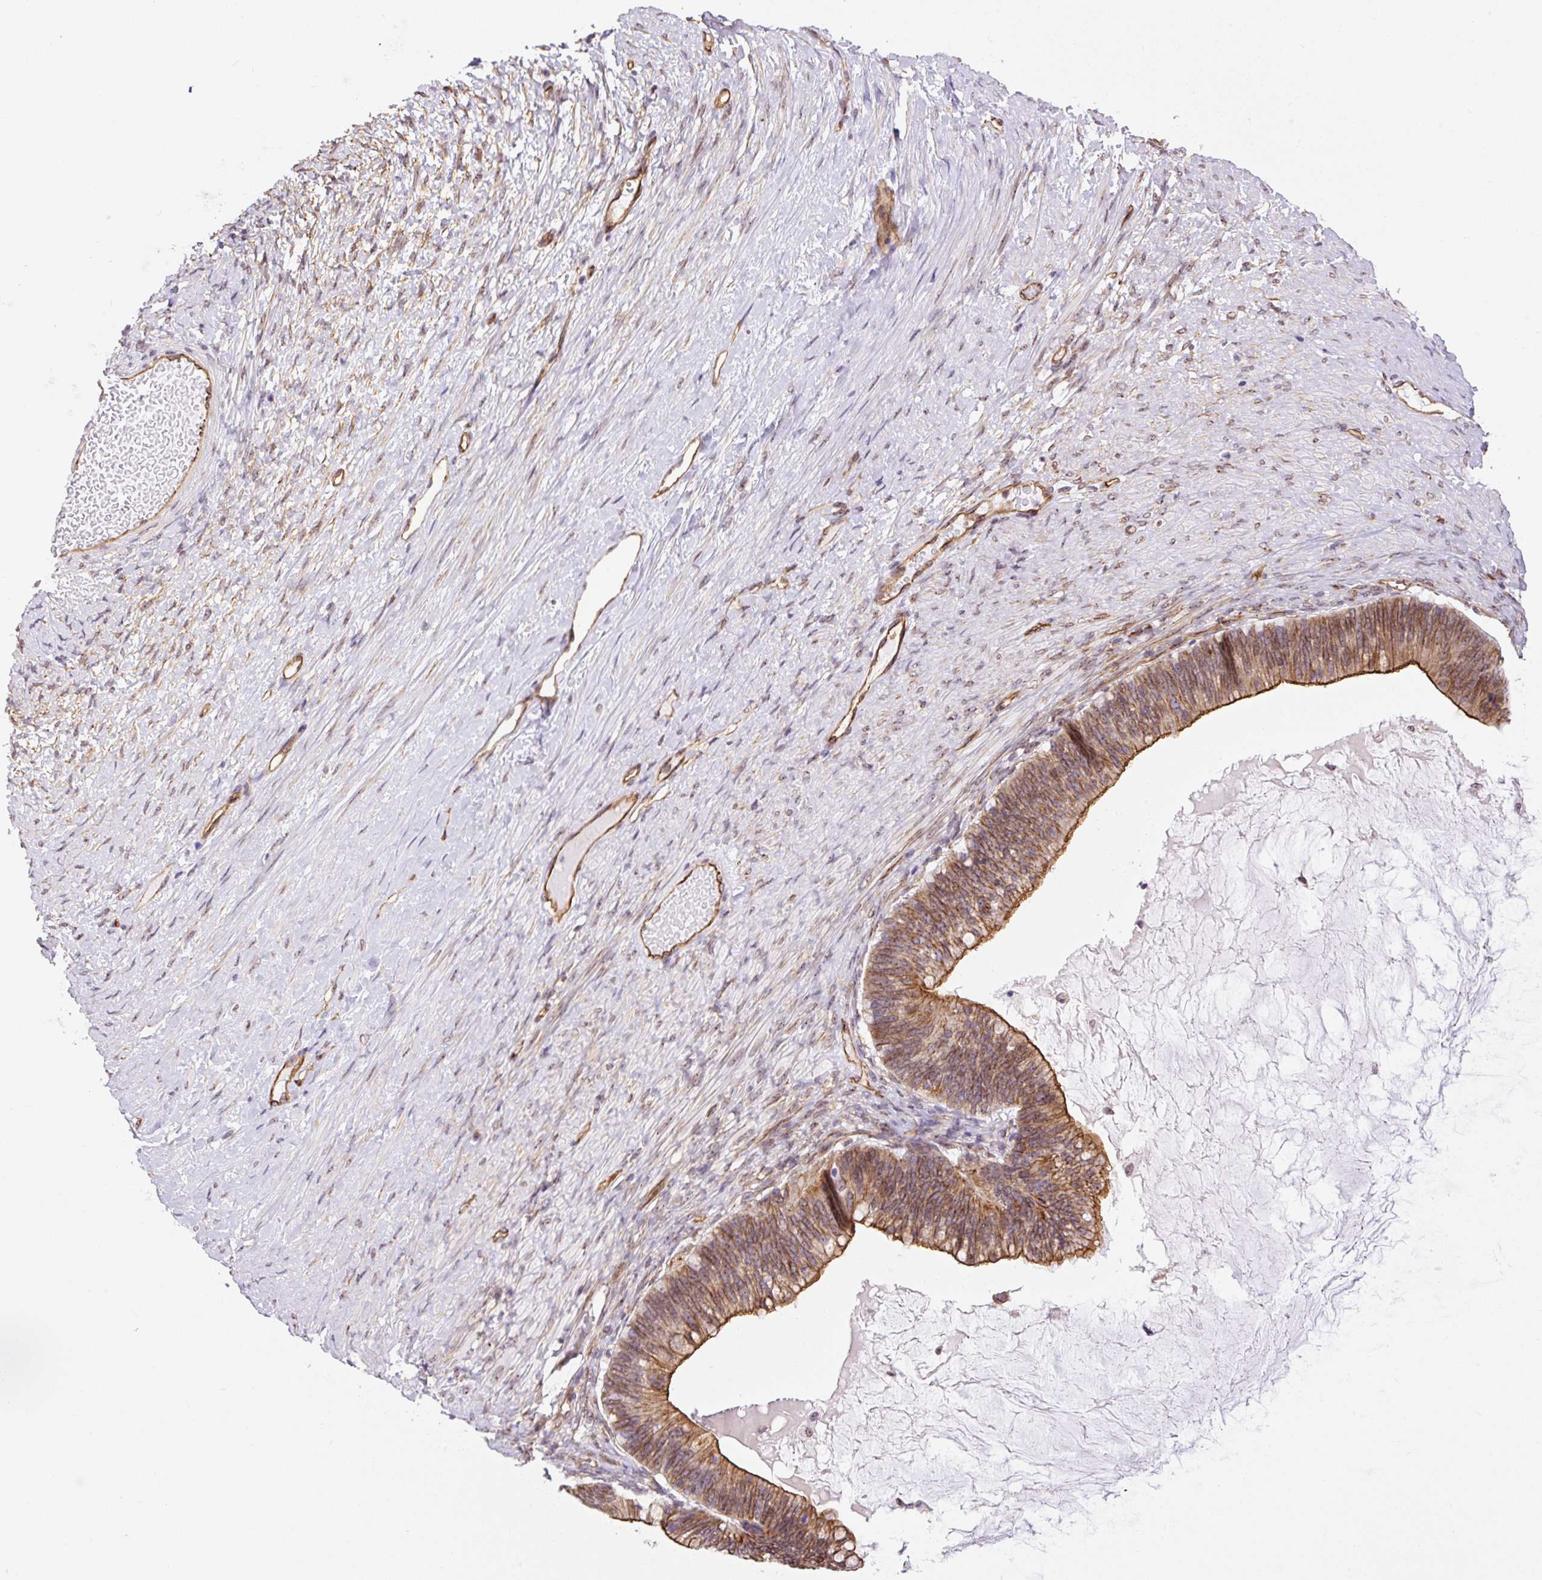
{"staining": {"intensity": "moderate", "quantity": ">75%", "location": "cytoplasmic/membranous"}, "tissue": "ovarian cancer", "cell_type": "Tumor cells", "image_type": "cancer", "snomed": [{"axis": "morphology", "description": "Cystadenocarcinoma, mucinous, NOS"}, {"axis": "topography", "description": "Ovary"}], "caption": "A medium amount of moderate cytoplasmic/membranous expression is present in about >75% of tumor cells in ovarian cancer (mucinous cystadenocarcinoma) tissue. Immunohistochemistry (ihc) stains the protein of interest in brown and the nuclei are stained blue.", "gene": "MYO5C", "patient": {"sex": "female", "age": 61}}